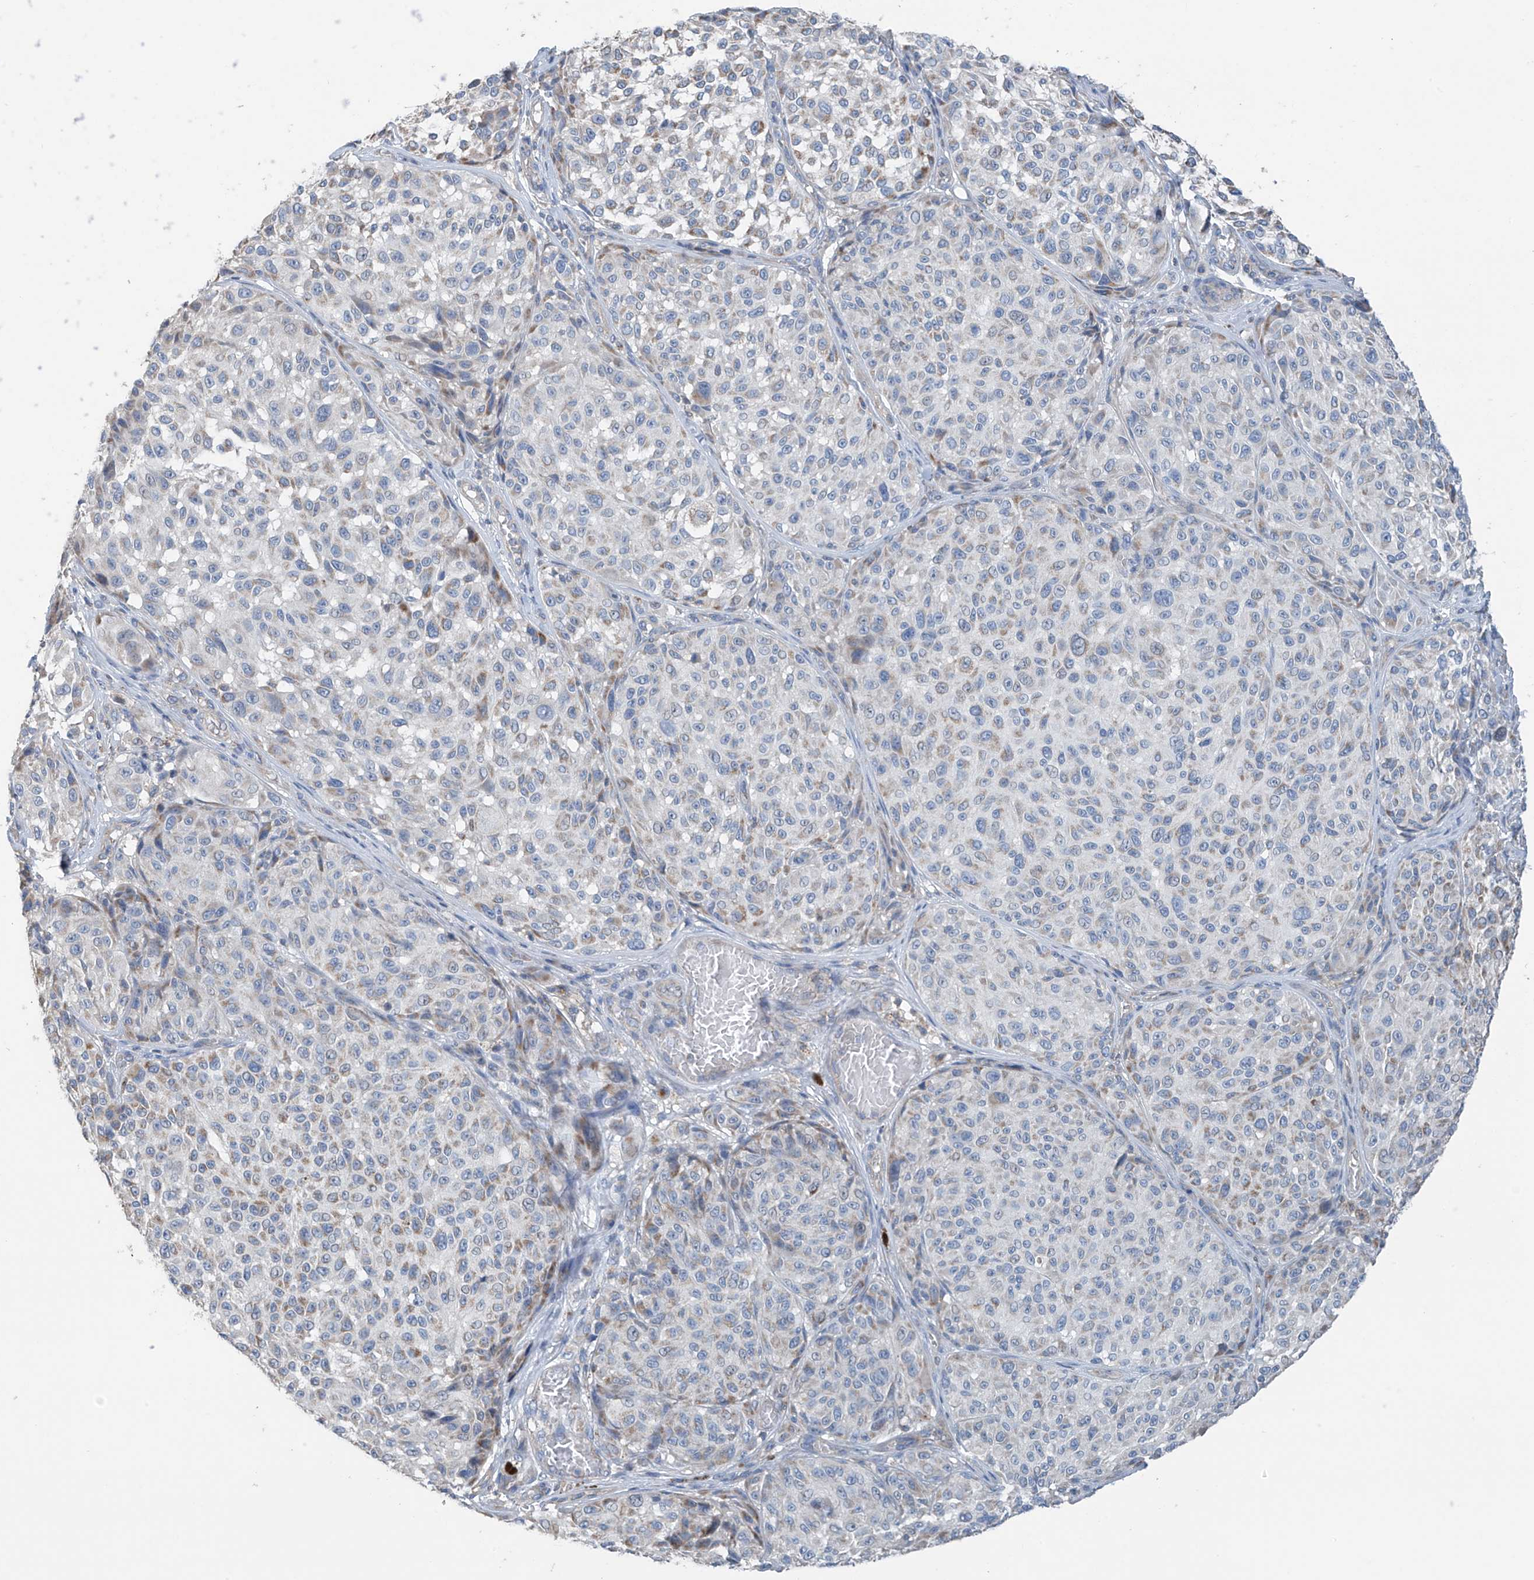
{"staining": {"intensity": "weak", "quantity": "<25%", "location": "cytoplasmic/membranous"}, "tissue": "melanoma", "cell_type": "Tumor cells", "image_type": "cancer", "snomed": [{"axis": "morphology", "description": "Malignant melanoma, NOS"}, {"axis": "topography", "description": "Skin"}], "caption": "This is an immunohistochemistry photomicrograph of malignant melanoma. There is no positivity in tumor cells.", "gene": "SYN3", "patient": {"sex": "male", "age": 83}}